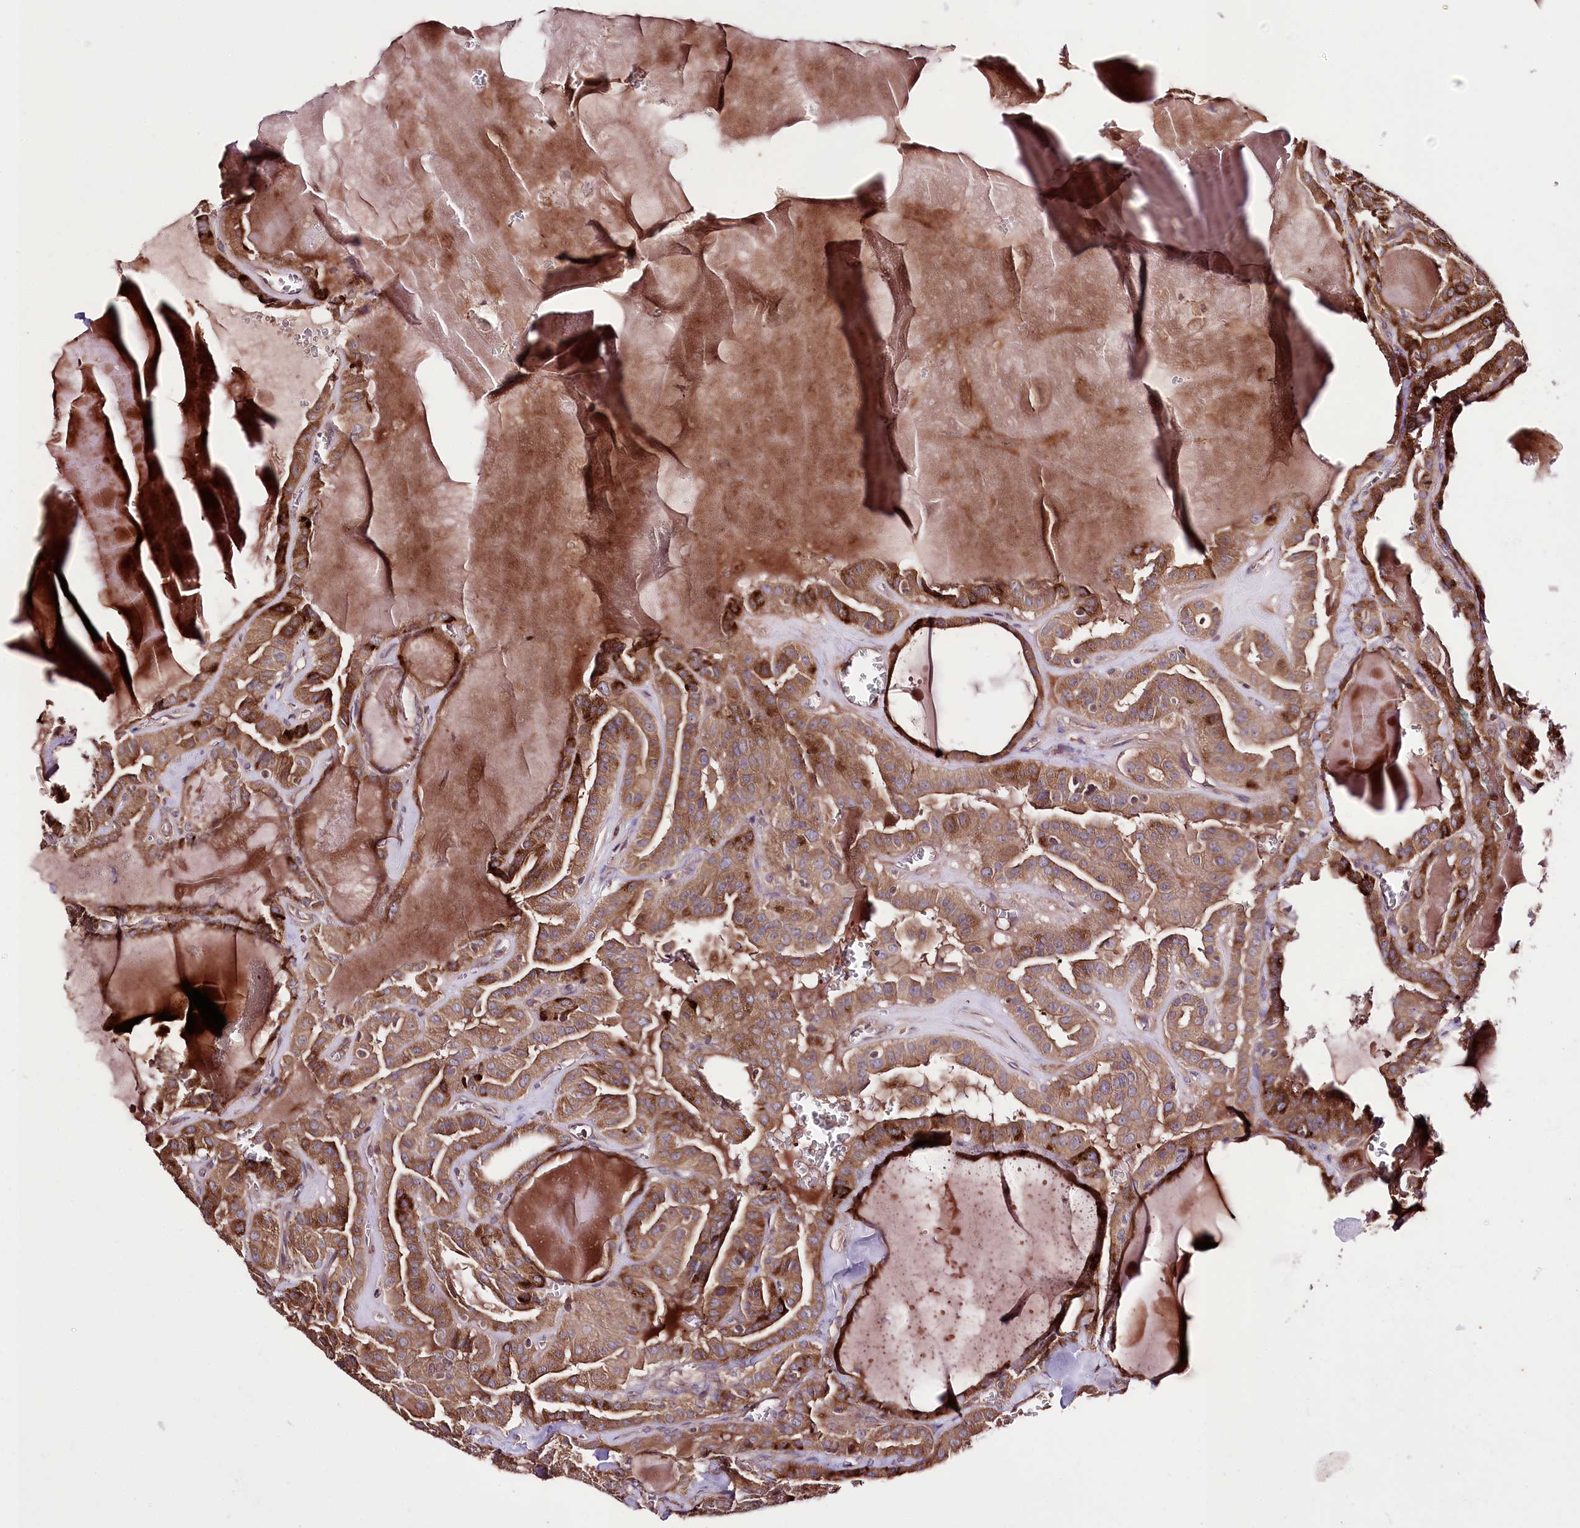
{"staining": {"intensity": "moderate", "quantity": ">75%", "location": "cytoplasmic/membranous"}, "tissue": "thyroid cancer", "cell_type": "Tumor cells", "image_type": "cancer", "snomed": [{"axis": "morphology", "description": "Papillary adenocarcinoma, NOS"}, {"axis": "topography", "description": "Thyroid gland"}], "caption": "DAB immunohistochemical staining of thyroid papillary adenocarcinoma shows moderate cytoplasmic/membranous protein staining in approximately >75% of tumor cells. (Stains: DAB (3,3'-diaminobenzidine) in brown, nuclei in blue, Microscopy: brightfield microscopy at high magnification).", "gene": "WWC1", "patient": {"sex": "male", "age": 52}}